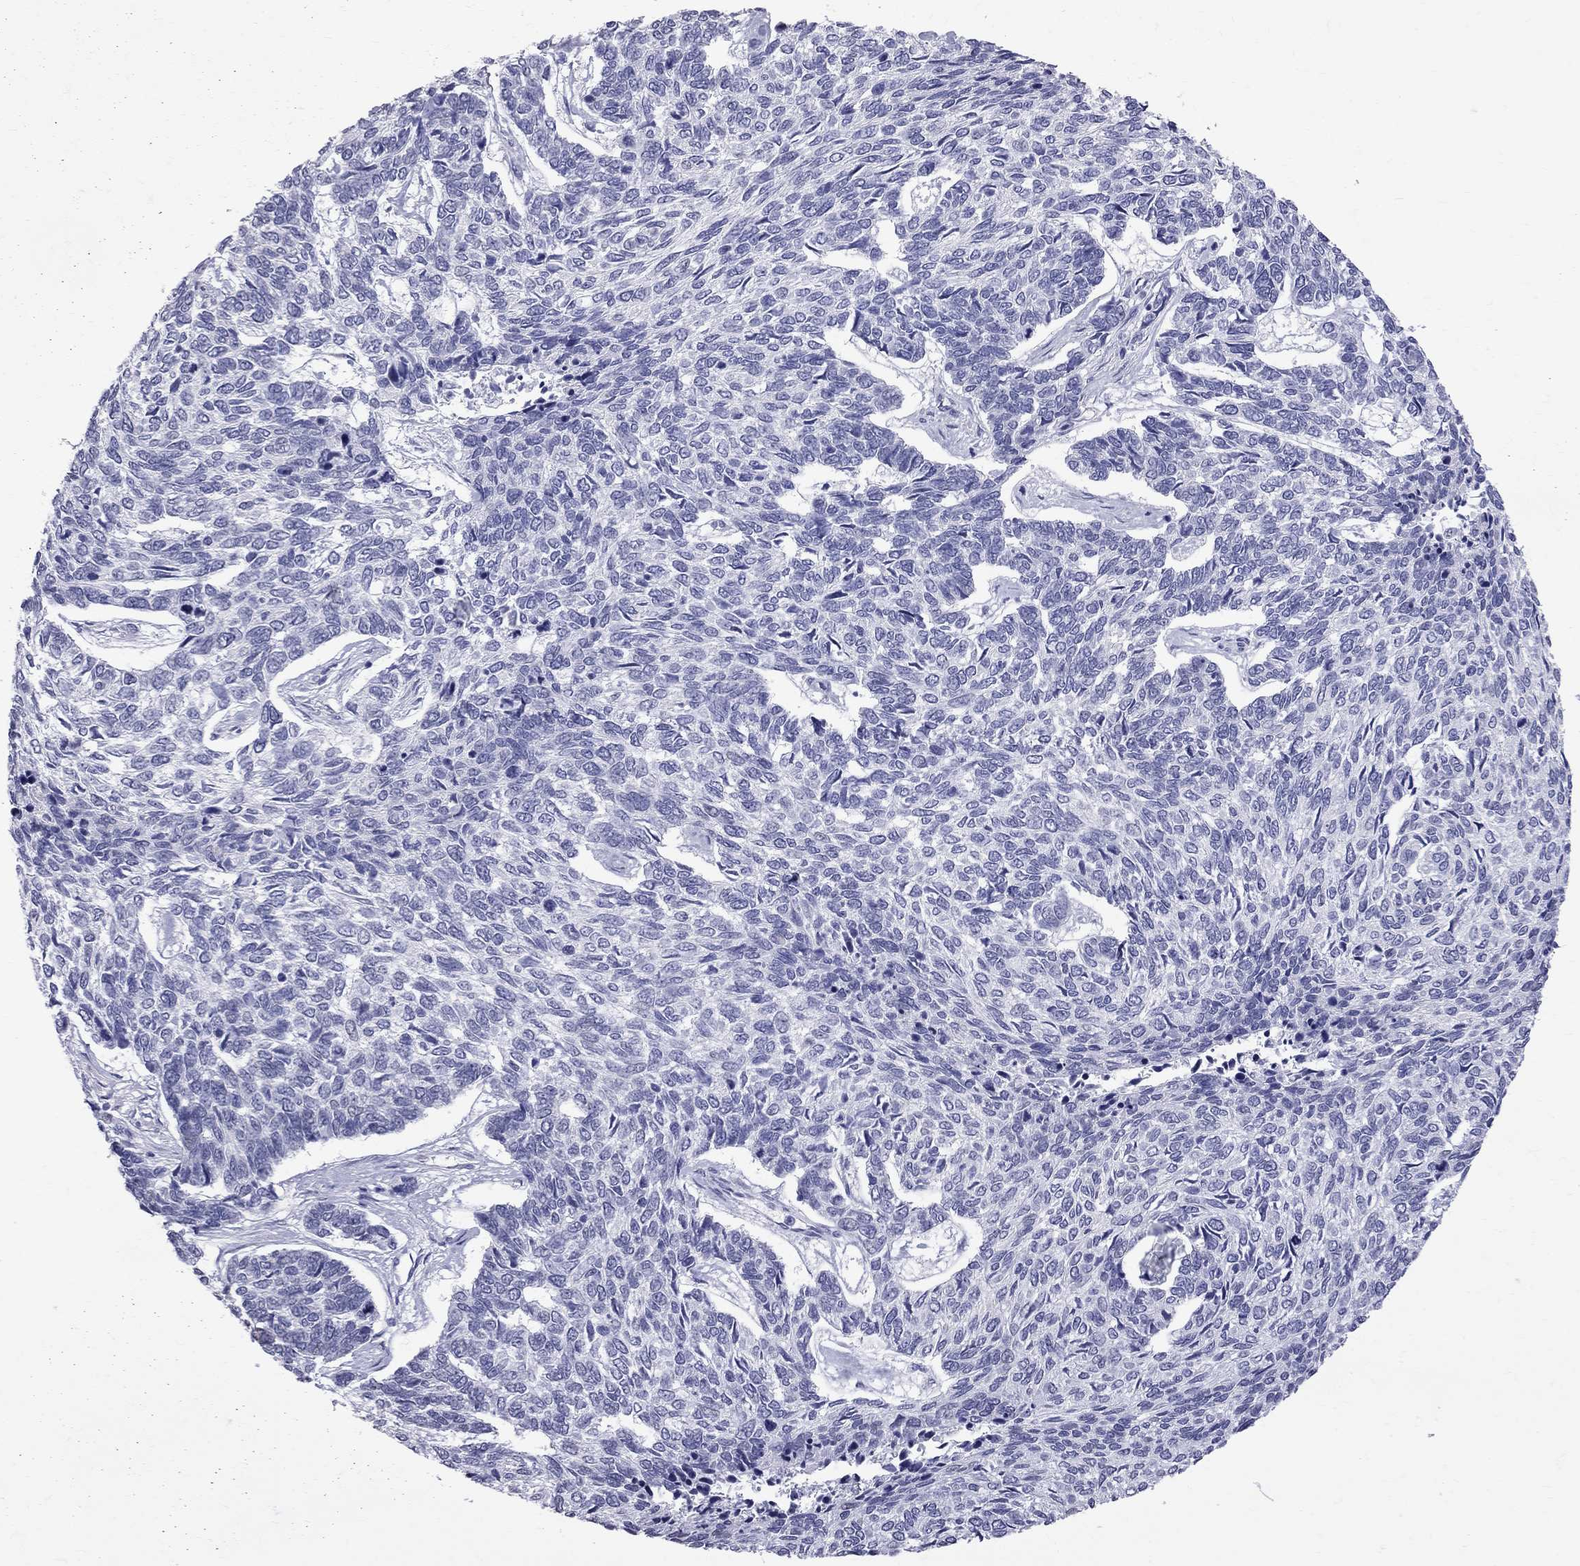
{"staining": {"intensity": "negative", "quantity": "none", "location": "none"}, "tissue": "skin cancer", "cell_type": "Tumor cells", "image_type": "cancer", "snomed": [{"axis": "morphology", "description": "Basal cell carcinoma"}, {"axis": "topography", "description": "Skin"}], "caption": "Skin cancer was stained to show a protein in brown. There is no significant expression in tumor cells.", "gene": "MUC15", "patient": {"sex": "female", "age": 65}}